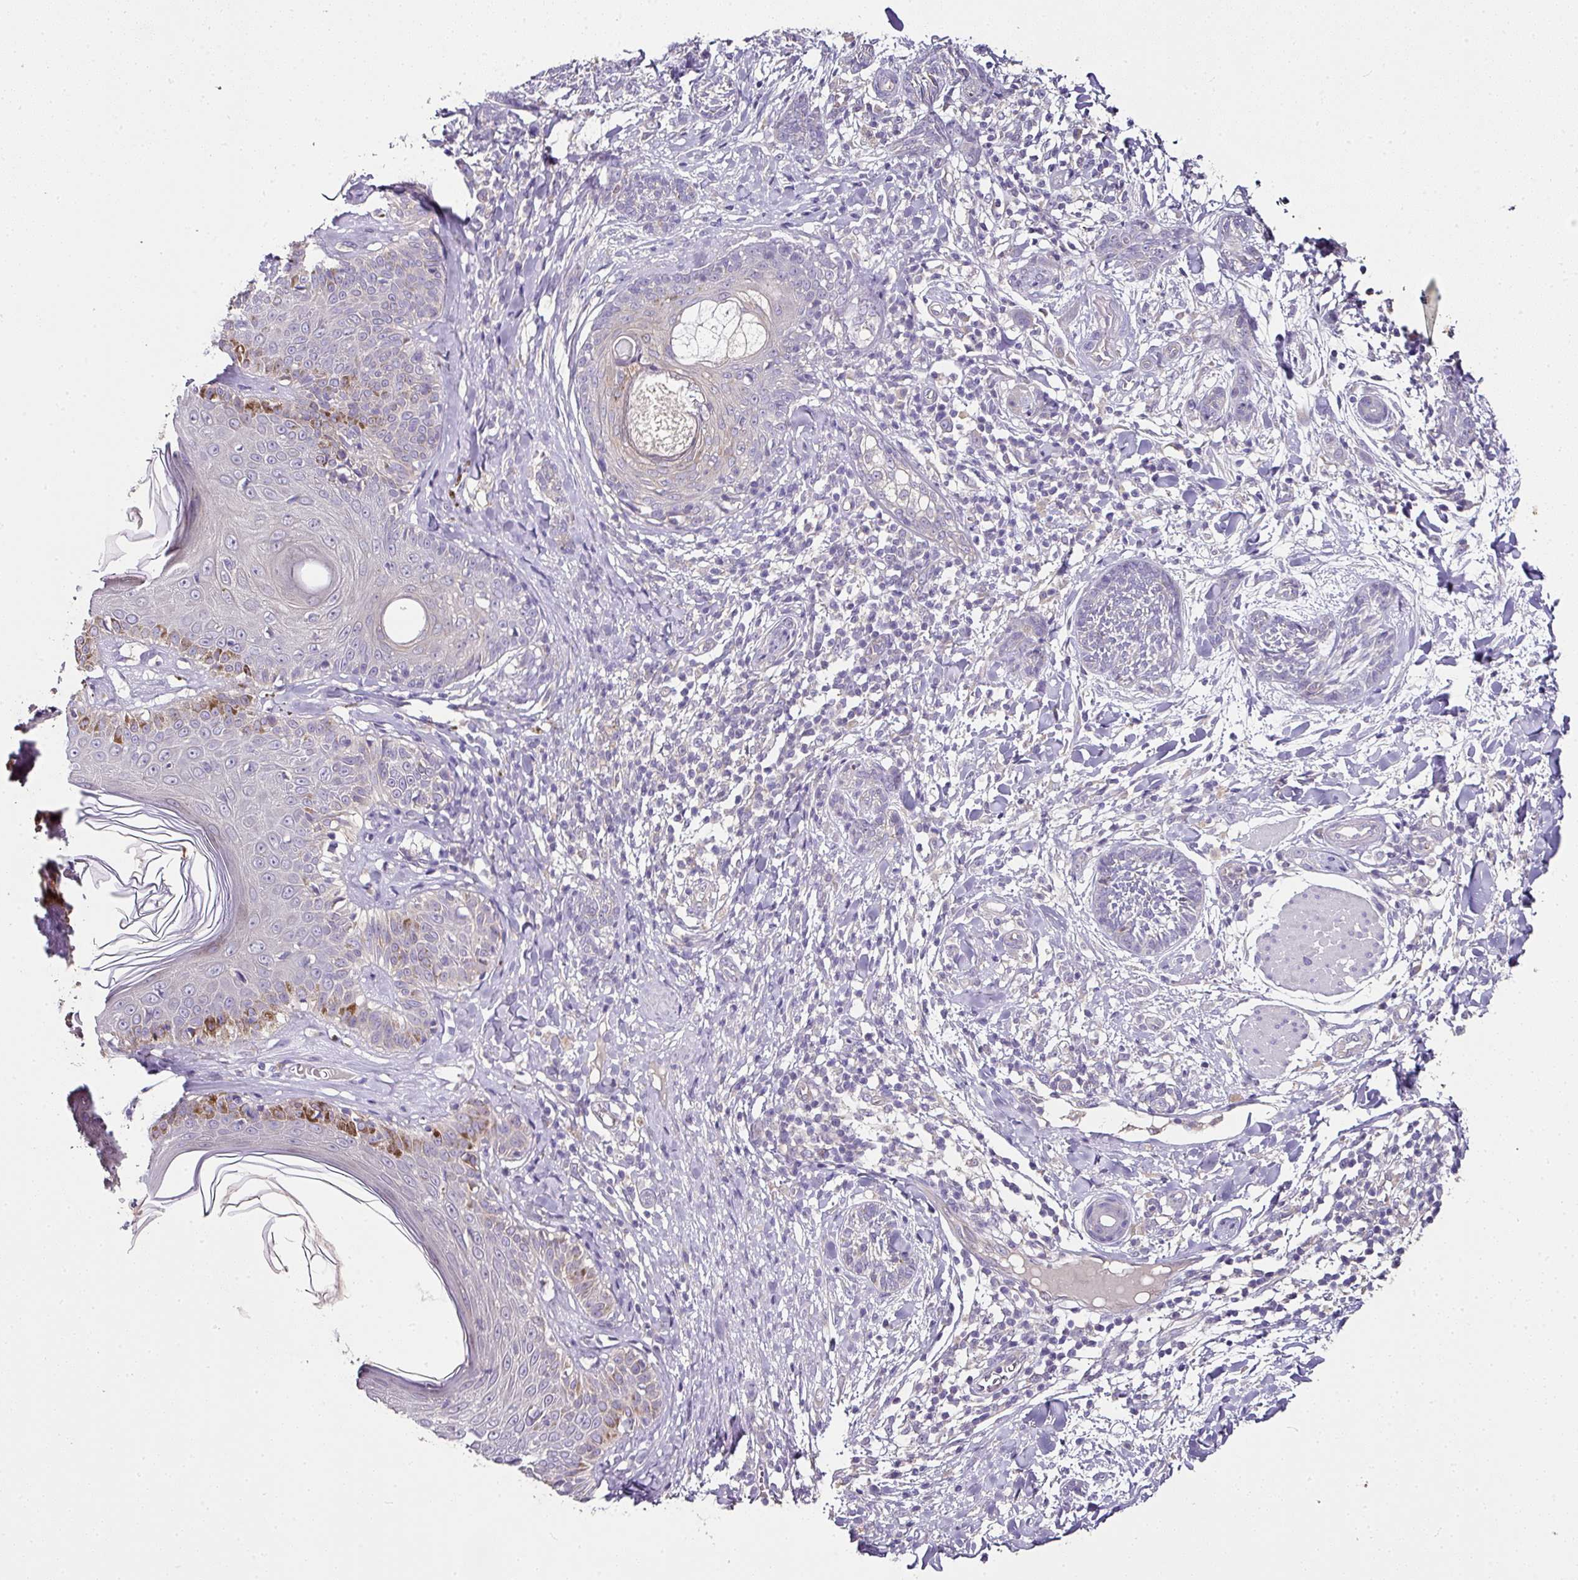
{"staining": {"intensity": "negative", "quantity": "none", "location": "none"}, "tissue": "skin cancer", "cell_type": "Tumor cells", "image_type": "cancer", "snomed": [{"axis": "morphology", "description": "Basal cell carcinoma"}, {"axis": "topography", "description": "Skin"}], "caption": "A high-resolution image shows immunohistochemistry (IHC) staining of basal cell carcinoma (skin), which displays no significant staining in tumor cells. Nuclei are stained in blue.", "gene": "SKIC2", "patient": {"sex": "male", "age": 73}}